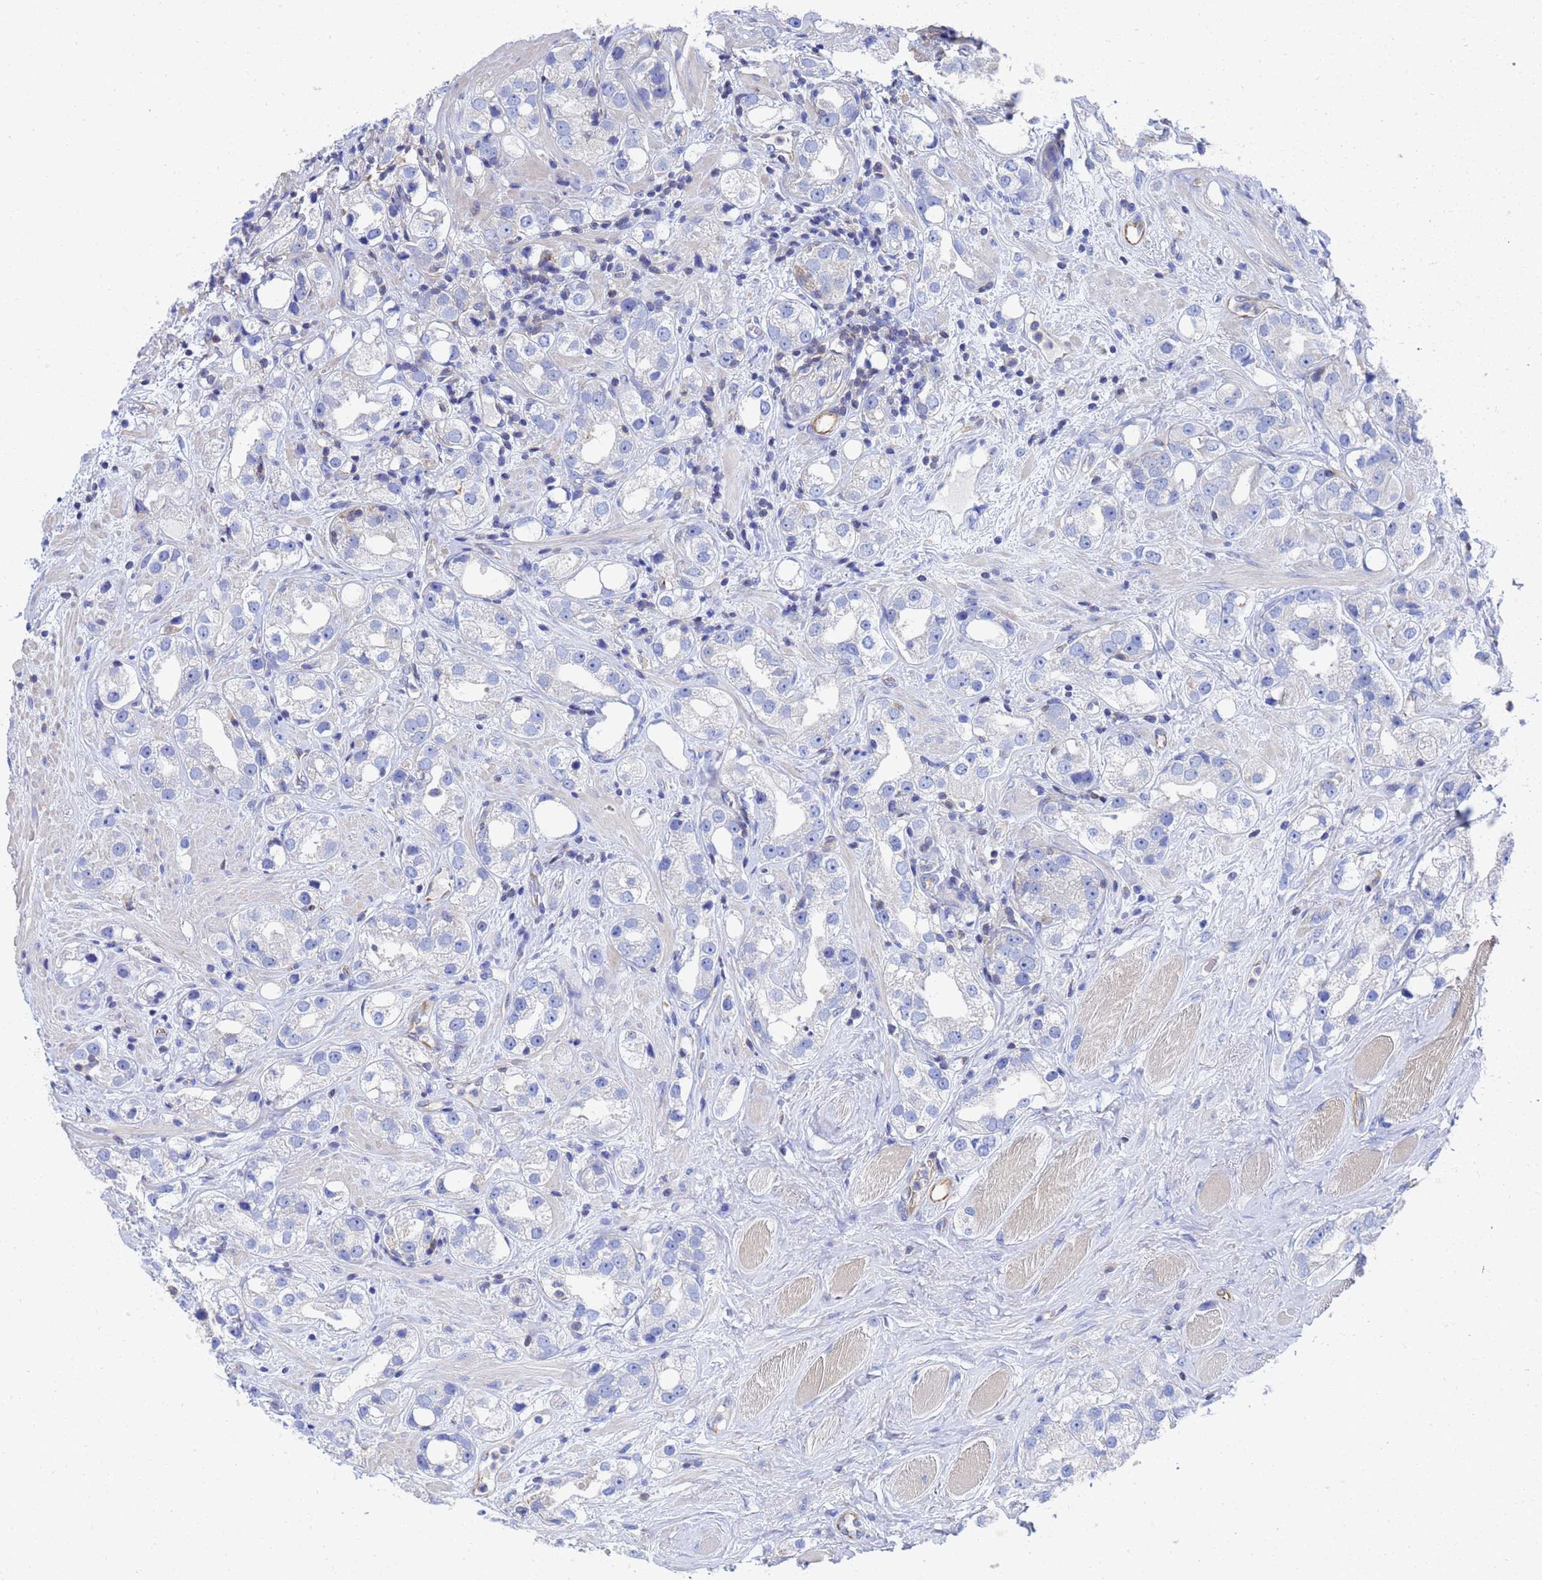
{"staining": {"intensity": "negative", "quantity": "none", "location": "none"}, "tissue": "prostate cancer", "cell_type": "Tumor cells", "image_type": "cancer", "snomed": [{"axis": "morphology", "description": "Adenocarcinoma, NOS"}, {"axis": "topography", "description": "Prostate"}], "caption": "IHC photomicrograph of prostate cancer (adenocarcinoma) stained for a protein (brown), which demonstrates no positivity in tumor cells.", "gene": "GCHFR", "patient": {"sex": "male", "age": 79}}